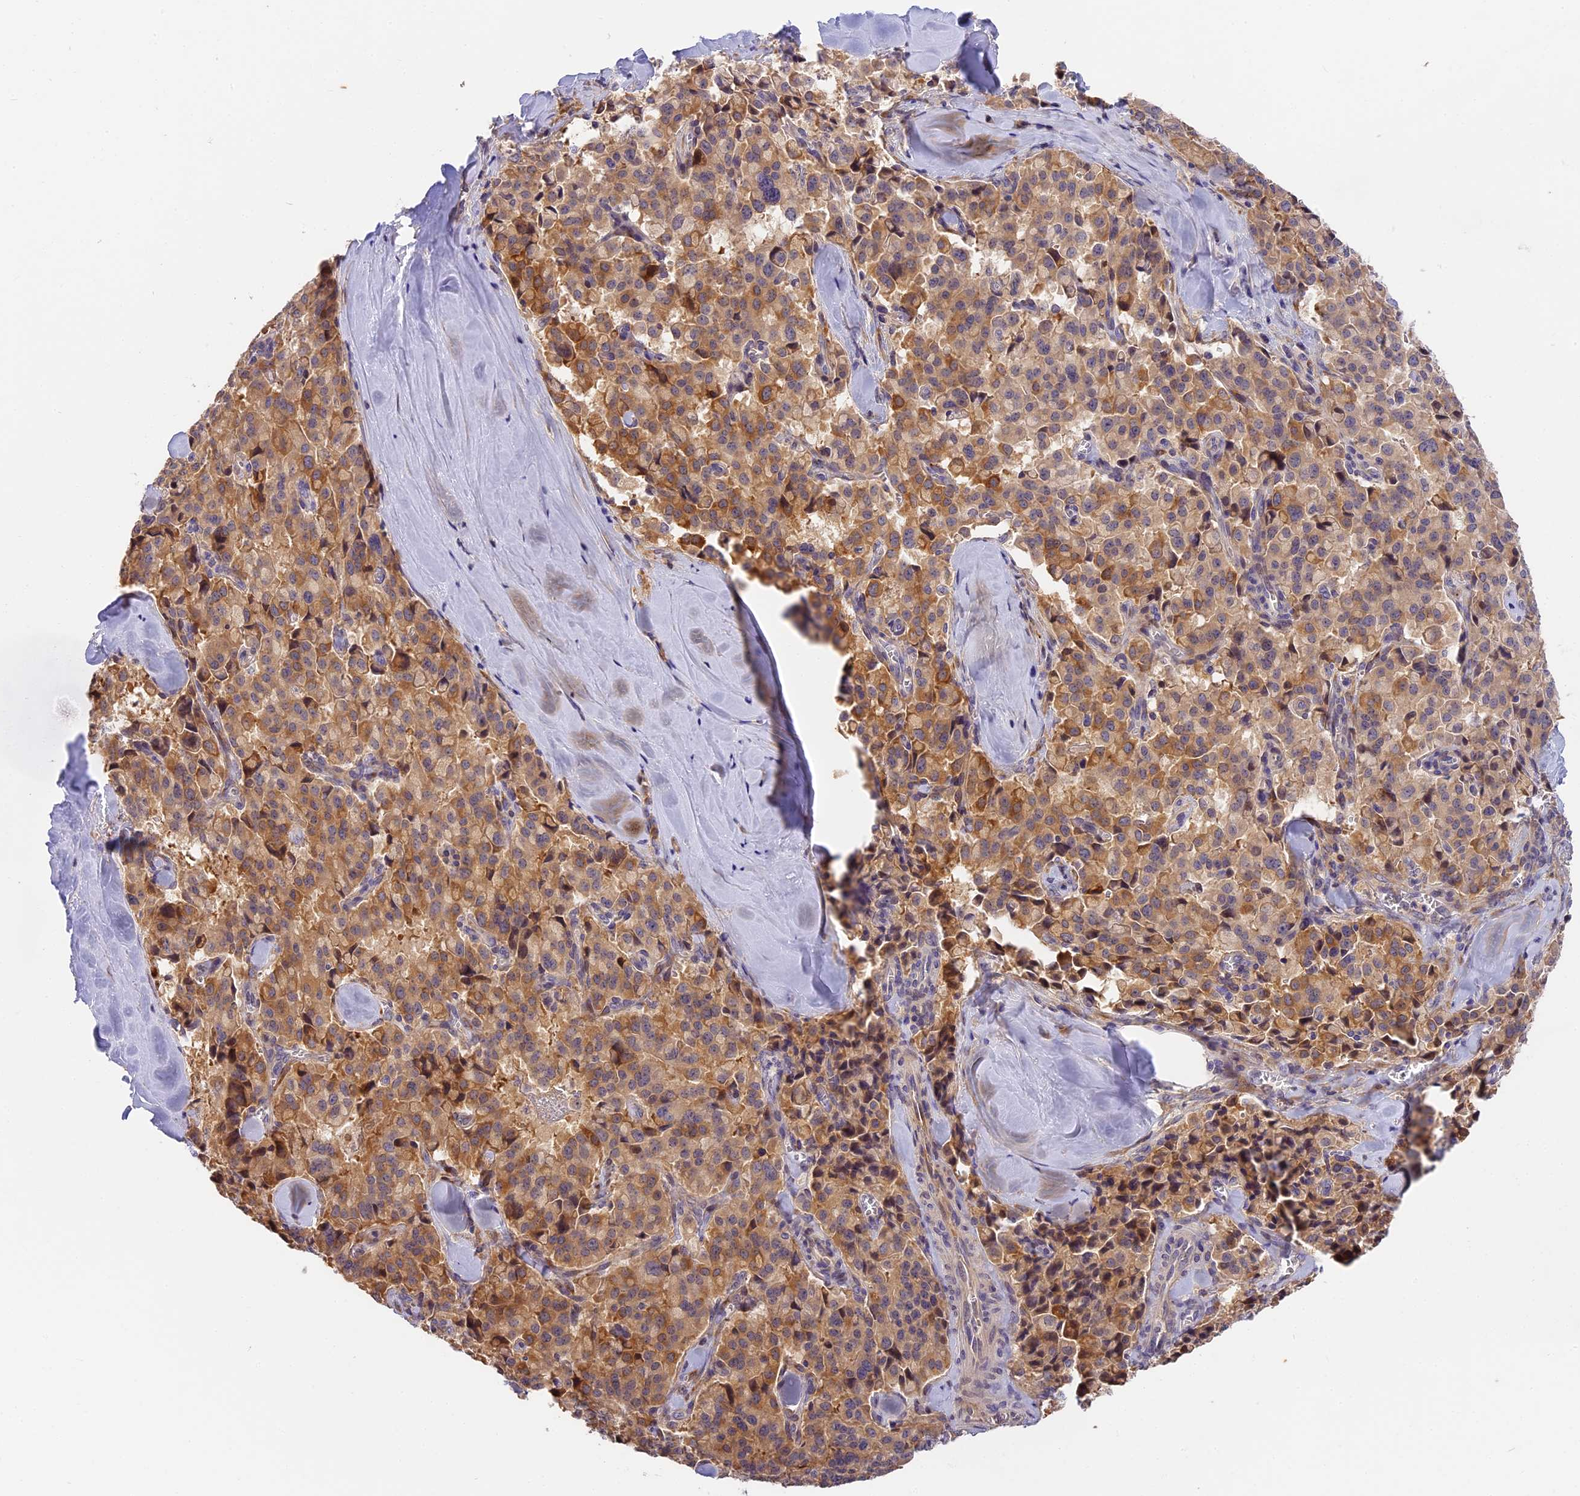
{"staining": {"intensity": "moderate", "quantity": ">75%", "location": "cytoplasmic/membranous"}, "tissue": "pancreatic cancer", "cell_type": "Tumor cells", "image_type": "cancer", "snomed": [{"axis": "morphology", "description": "Adenocarcinoma, NOS"}, {"axis": "topography", "description": "Pancreas"}], "caption": "Moderate cytoplasmic/membranous positivity for a protein is present in about >75% of tumor cells of pancreatic cancer using IHC.", "gene": "BSCL2", "patient": {"sex": "male", "age": 65}}